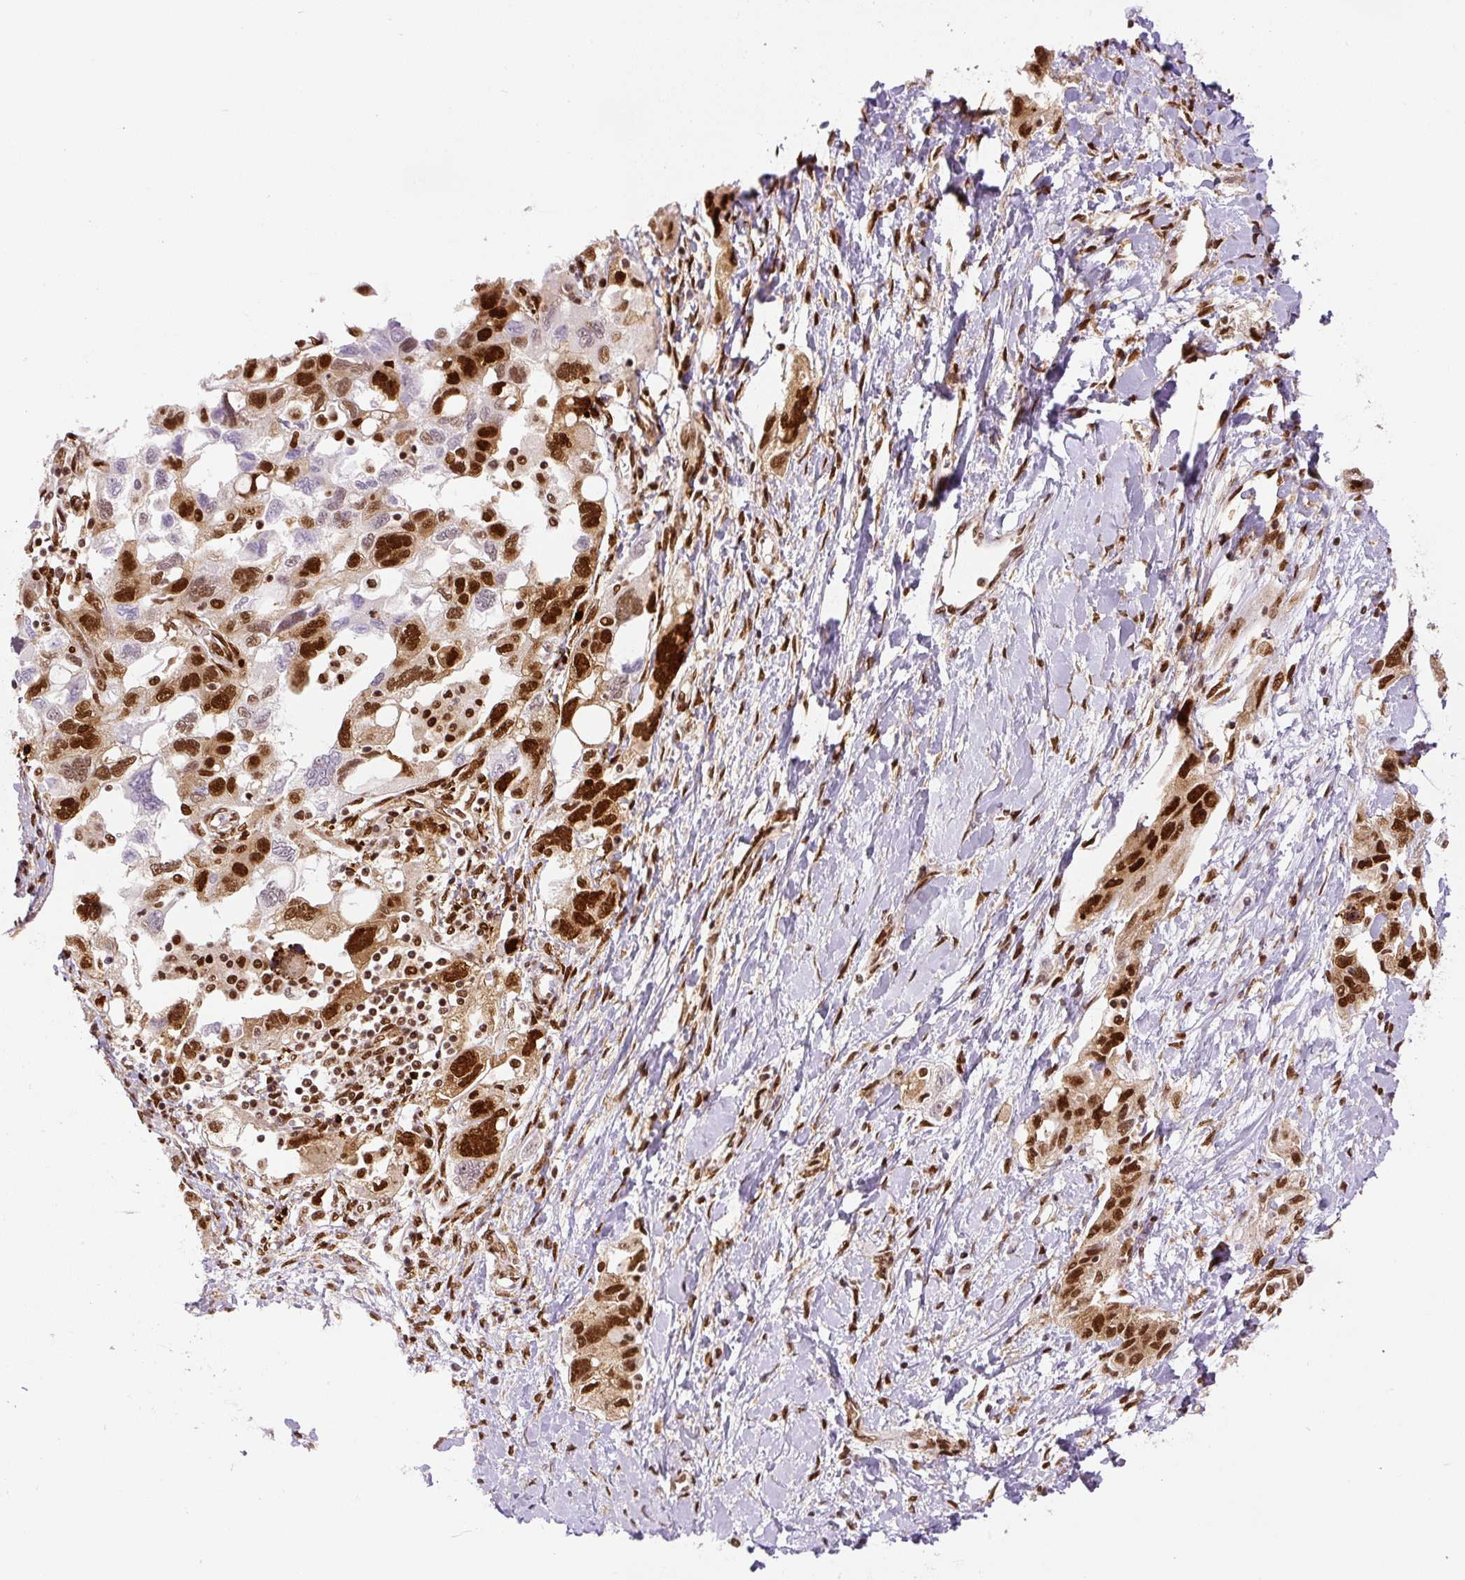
{"staining": {"intensity": "strong", "quantity": ">75%", "location": "nuclear"}, "tissue": "ovarian cancer", "cell_type": "Tumor cells", "image_type": "cancer", "snomed": [{"axis": "morphology", "description": "Carcinoma, NOS"}, {"axis": "morphology", "description": "Cystadenocarcinoma, serous, NOS"}, {"axis": "topography", "description": "Ovary"}], "caption": "Protein expression by IHC reveals strong nuclear expression in approximately >75% of tumor cells in ovarian cancer.", "gene": "FUS", "patient": {"sex": "female", "age": 69}}